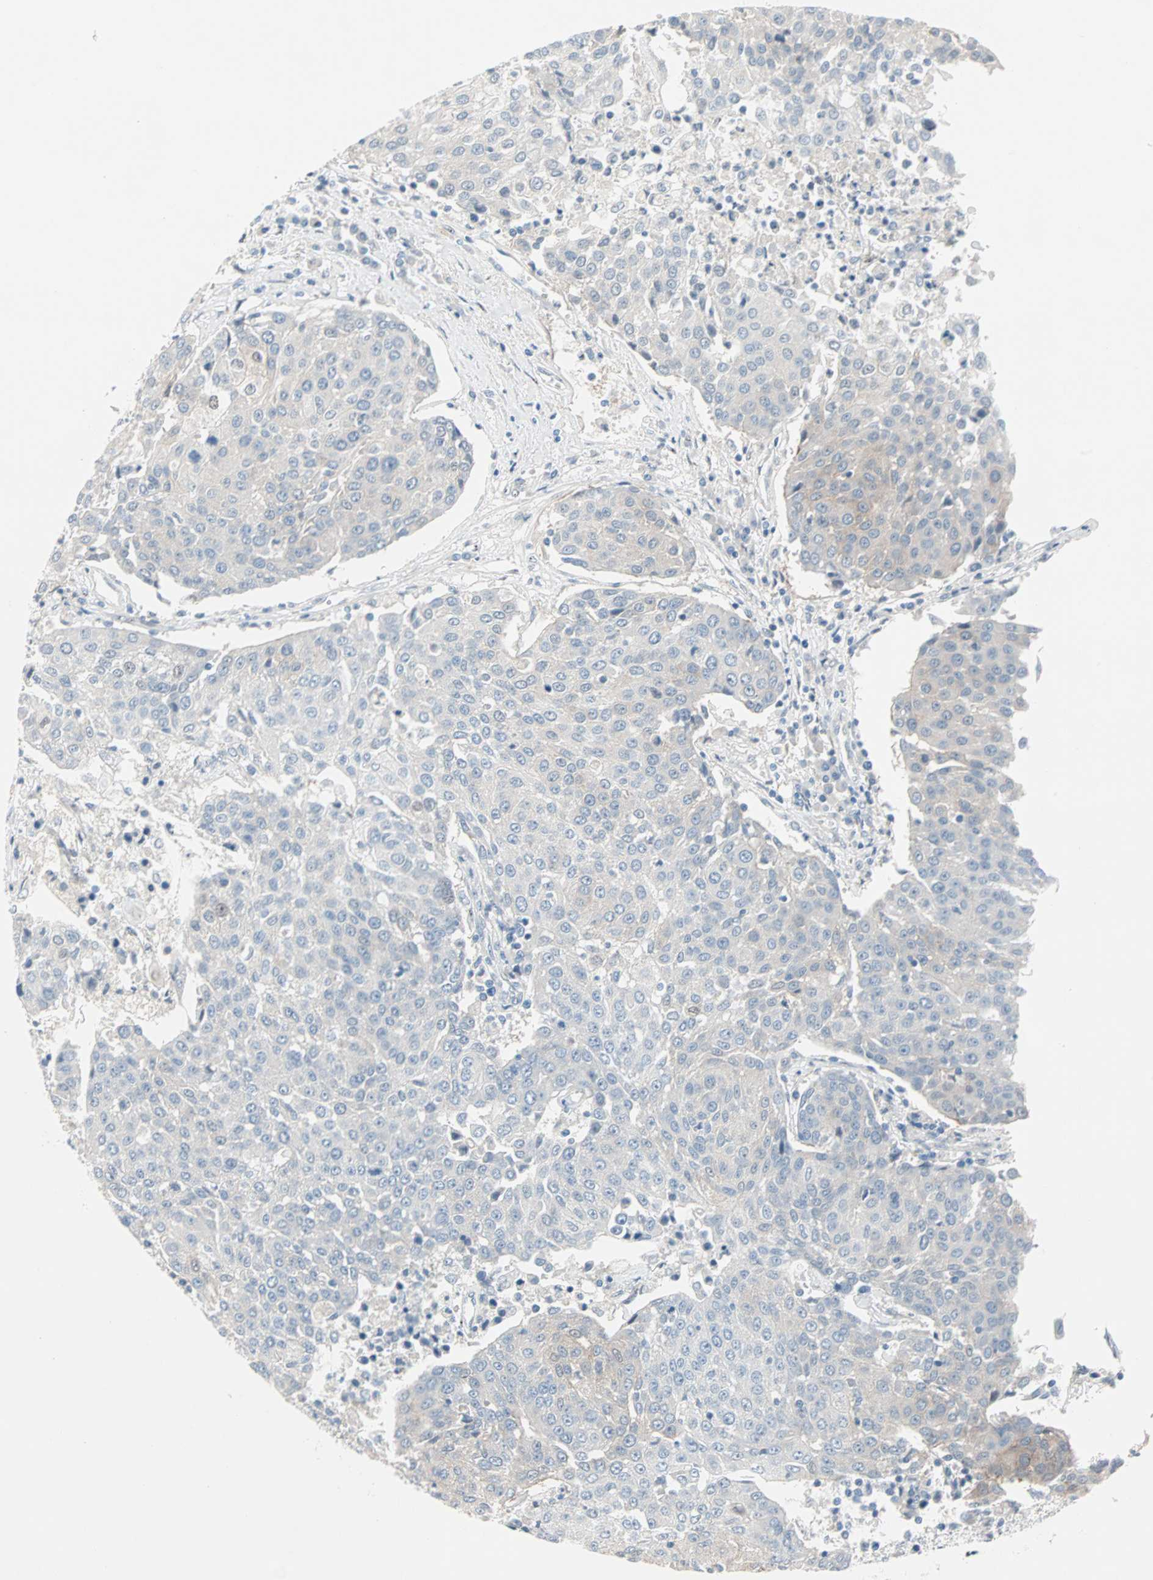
{"staining": {"intensity": "weak", "quantity": "25%-75%", "location": "cytoplasmic/membranous"}, "tissue": "urothelial cancer", "cell_type": "Tumor cells", "image_type": "cancer", "snomed": [{"axis": "morphology", "description": "Urothelial carcinoma, High grade"}, {"axis": "topography", "description": "Urinary bladder"}], "caption": "Urothelial cancer was stained to show a protein in brown. There is low levels of weak cytoplasmic/membranous staining in approximately 25%-75% of tumor cells.", "gene": "CAND2", "patient": {"sex": "female", "age": 85}}